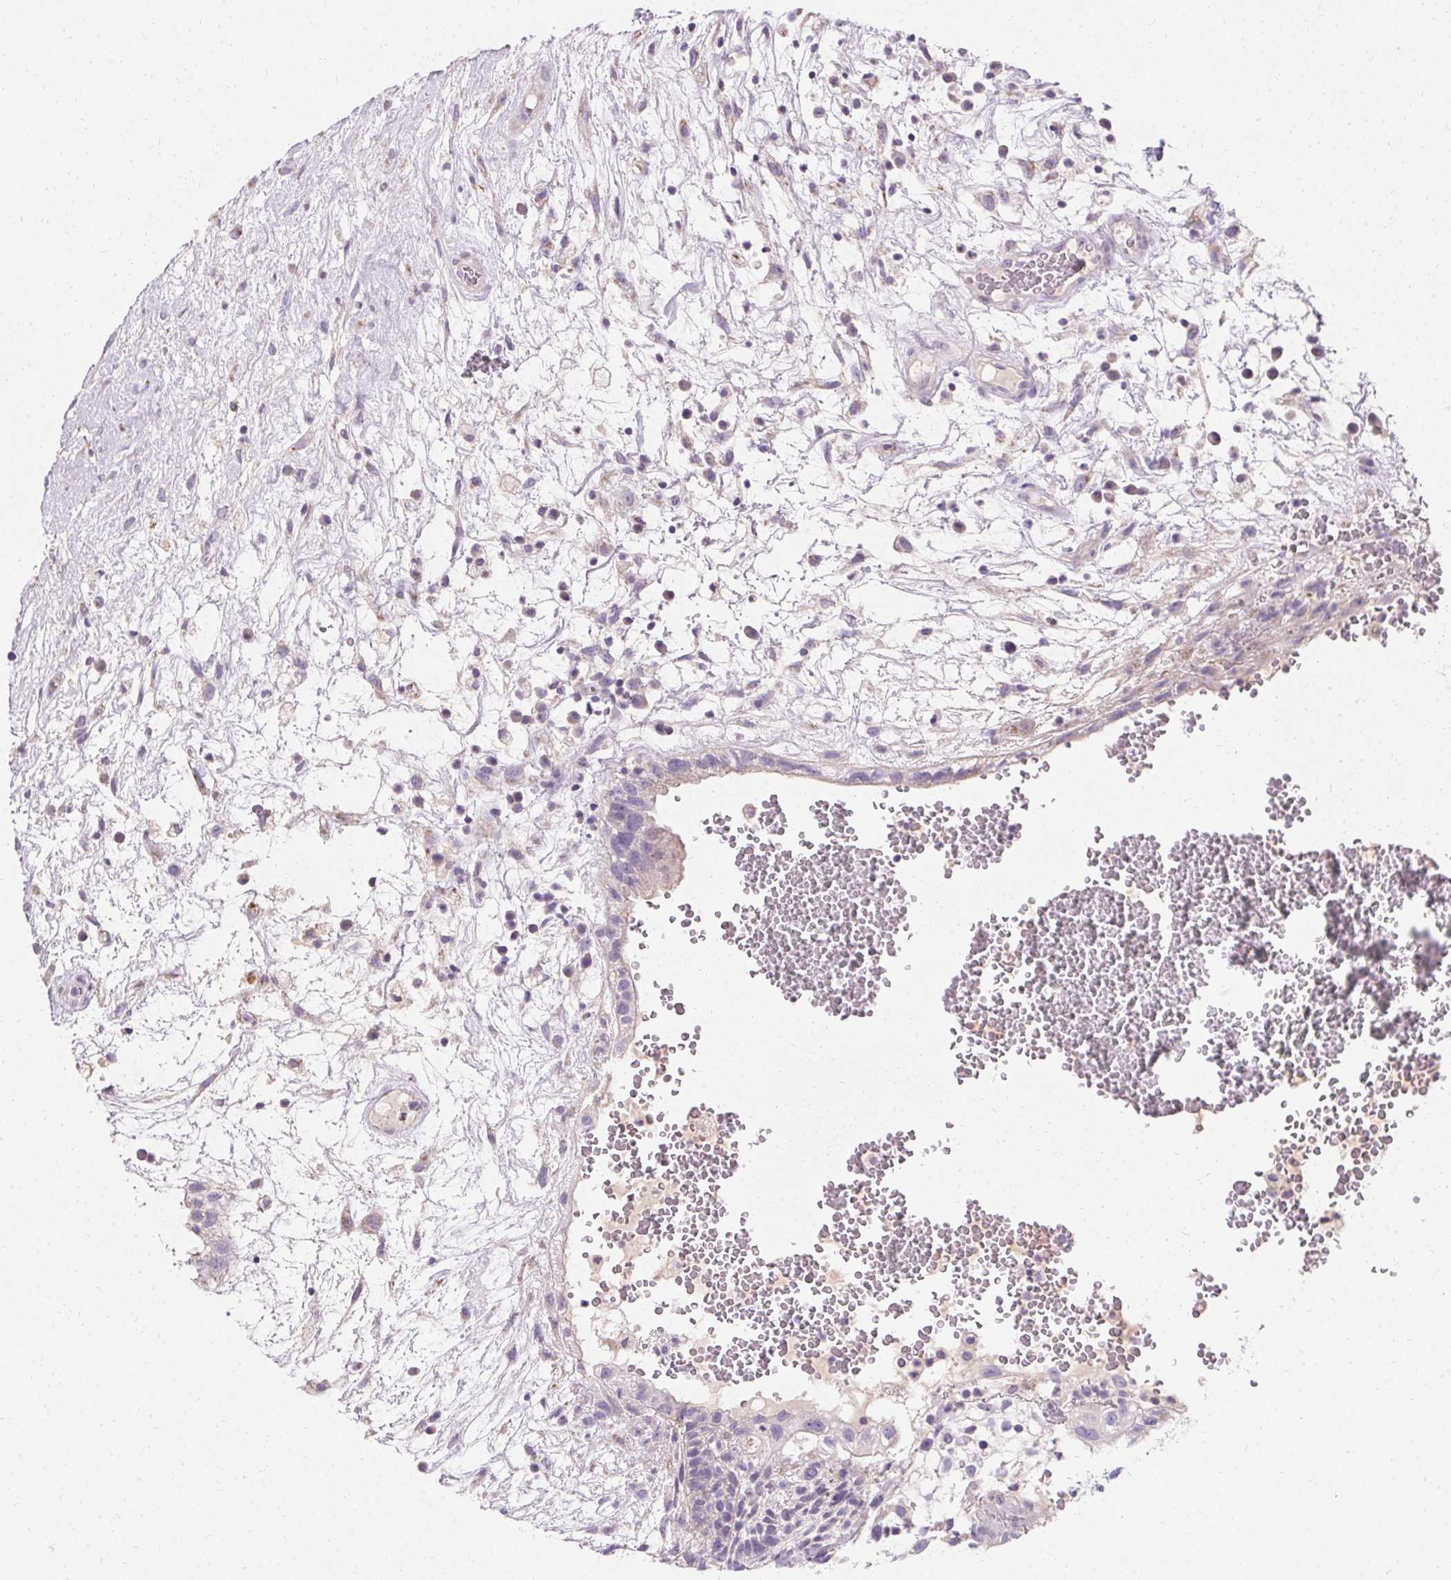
{"staining": {"intensity": "negative", "quantity": "none", "location": "none"}, "tissue": "testis cancer", "cell_type": "Tumor cells", "image_type": "cancer", "snomed": [{"axis": "morphology", "description": "Normal tissue, NOS"}, {"axis": "morphology", "description": "Carcinoma, Embryonal, NOS"}, {"axis": "topography", "description": "Testis"}], "caption": "Immunohistochemical staining of embryonal carcinoma (testis) displays no significant staining in tumor cells. (Brightfield microscopy of DAB (3,3'-diaminobenzidine) immunohistochemistry (IHC) at high magnification).", "gene": "TRIP13", "patient": {"sex": "male", "age": 32}}